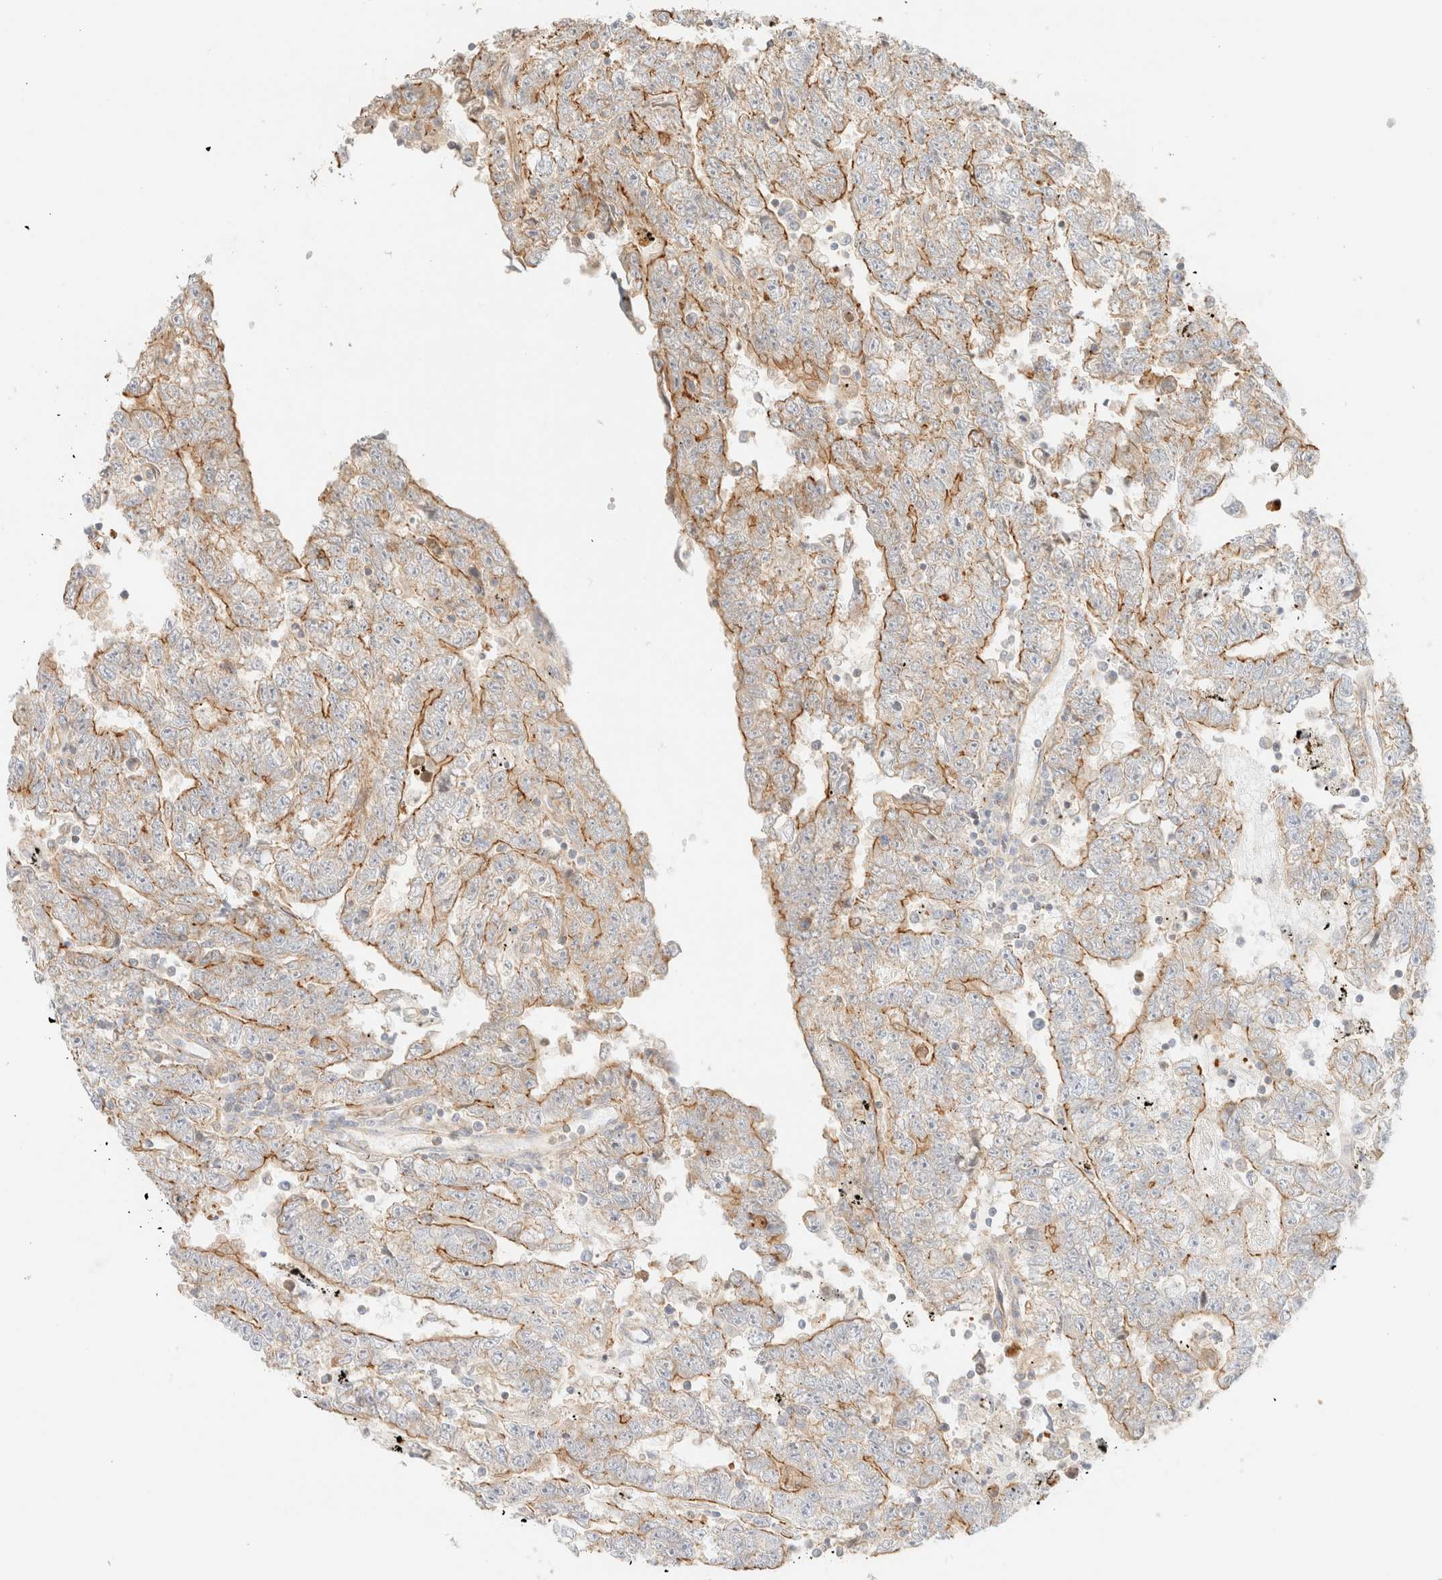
{"staining": {"intensity": "moderate", "quantity": "25%-75%", "location": "cytoplasmic/membranous"}, "tissue": "testis cancer", "cell_type": "Tumor cells", "image_type": "cancer", "snomed": [{"axis": "morphology", "description": "Carcinoma, Embryonal, NOS"}, {"axis": "topography", "description": "Testis"}], "caption": "Immunohistochemical staining of human testis embryonal carcinoma exhibits medium levels of moderate cytoplasmic/membranous protein staining in approximately 25%-75% of tumor cells.", "gene": "MYO10", "patient": {"sex": "male", "age": 25}}